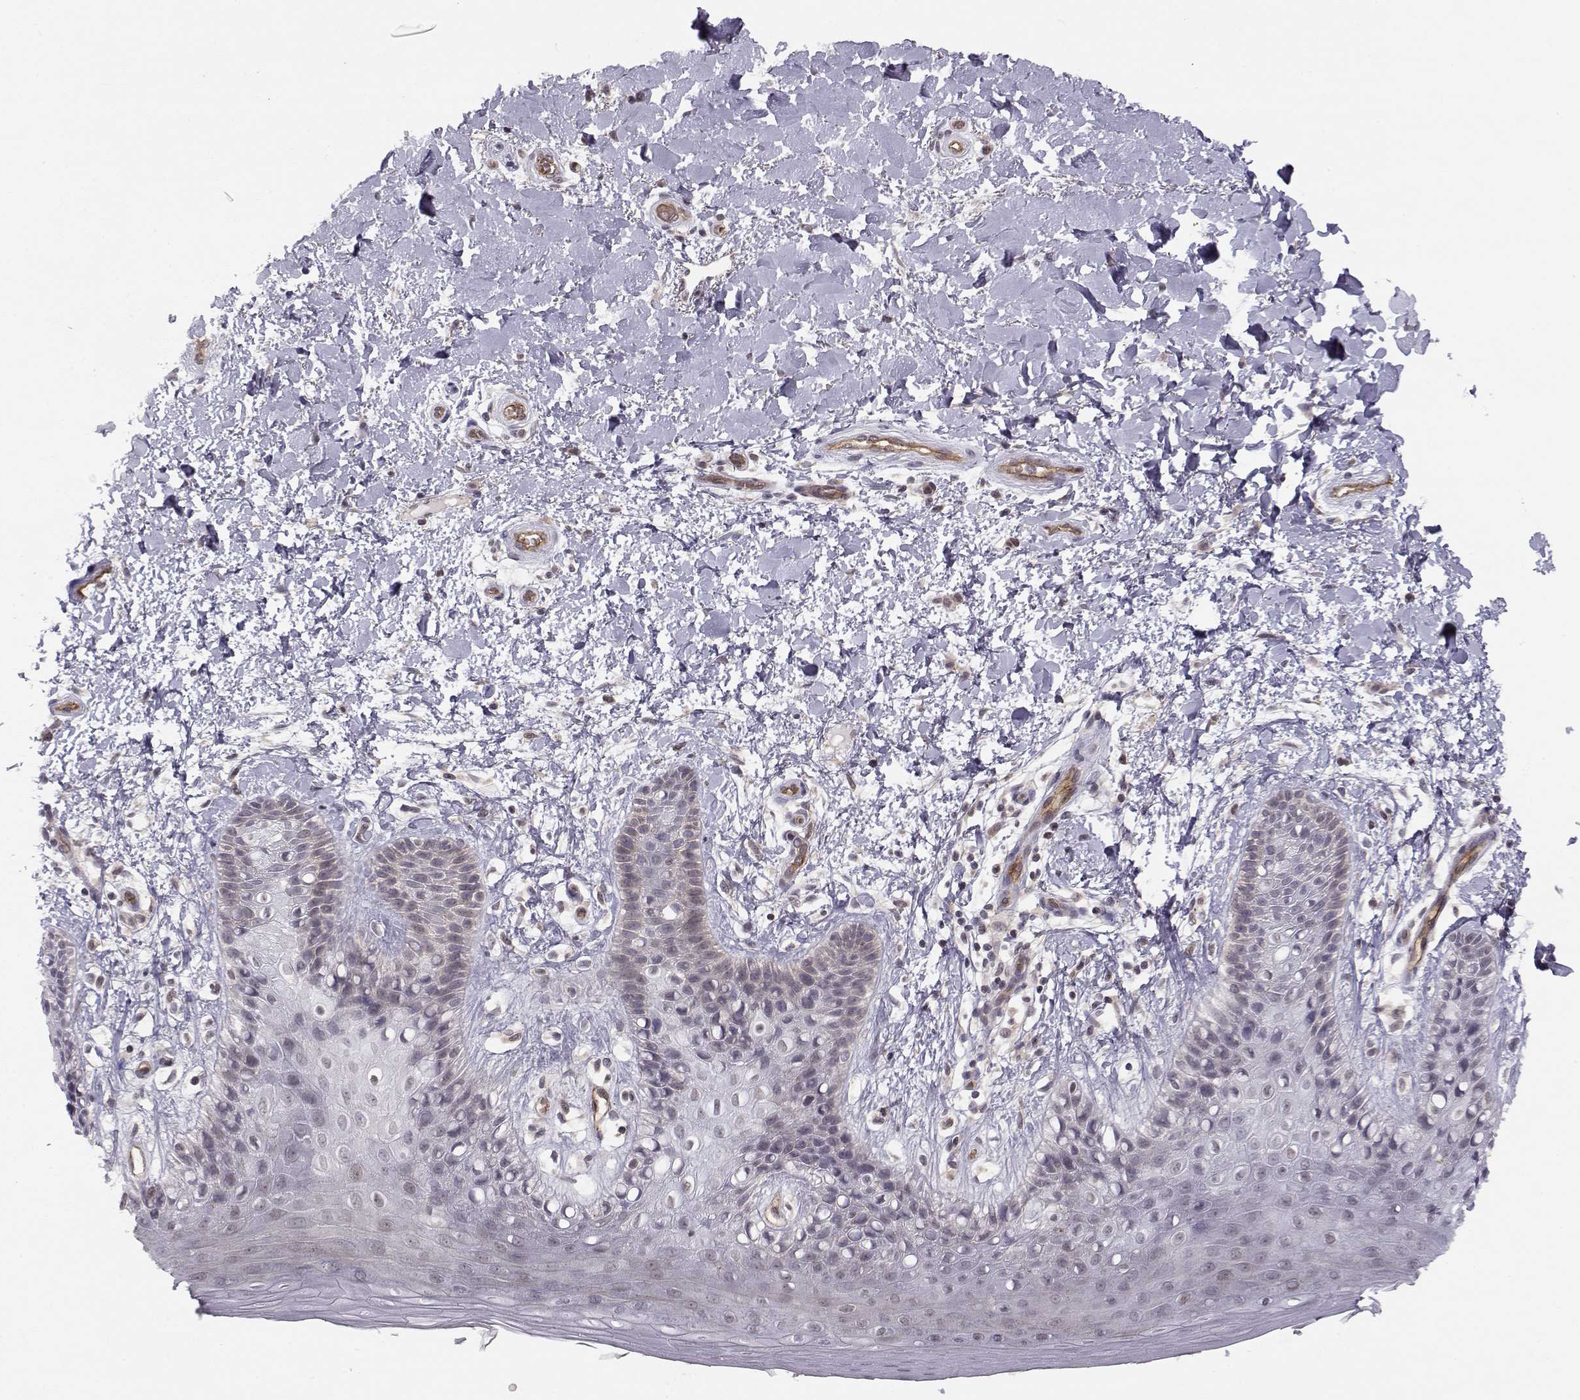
{"staining": {"intensity": "negative", "quantity": "none", "location": "none"}, "tissue": "skin", "cell_type": "Epidermal cells", "image_type": "normal", "snomed": [{"axis": "morphology", "description": "Normal tissue, NOS"}, {"axis": "topography", "description": "Anal"}], "caption": "Protein analysis of unremarkable skin exhibits no significant staining in epidermal cells. (Brightfield microscopy of DAB (3,3'-diaminobenzidine) immunohistochemistry (IHC) at high magnification).", "gene": "KIF13B", "patient": {"sex": "male", "age": 36}}